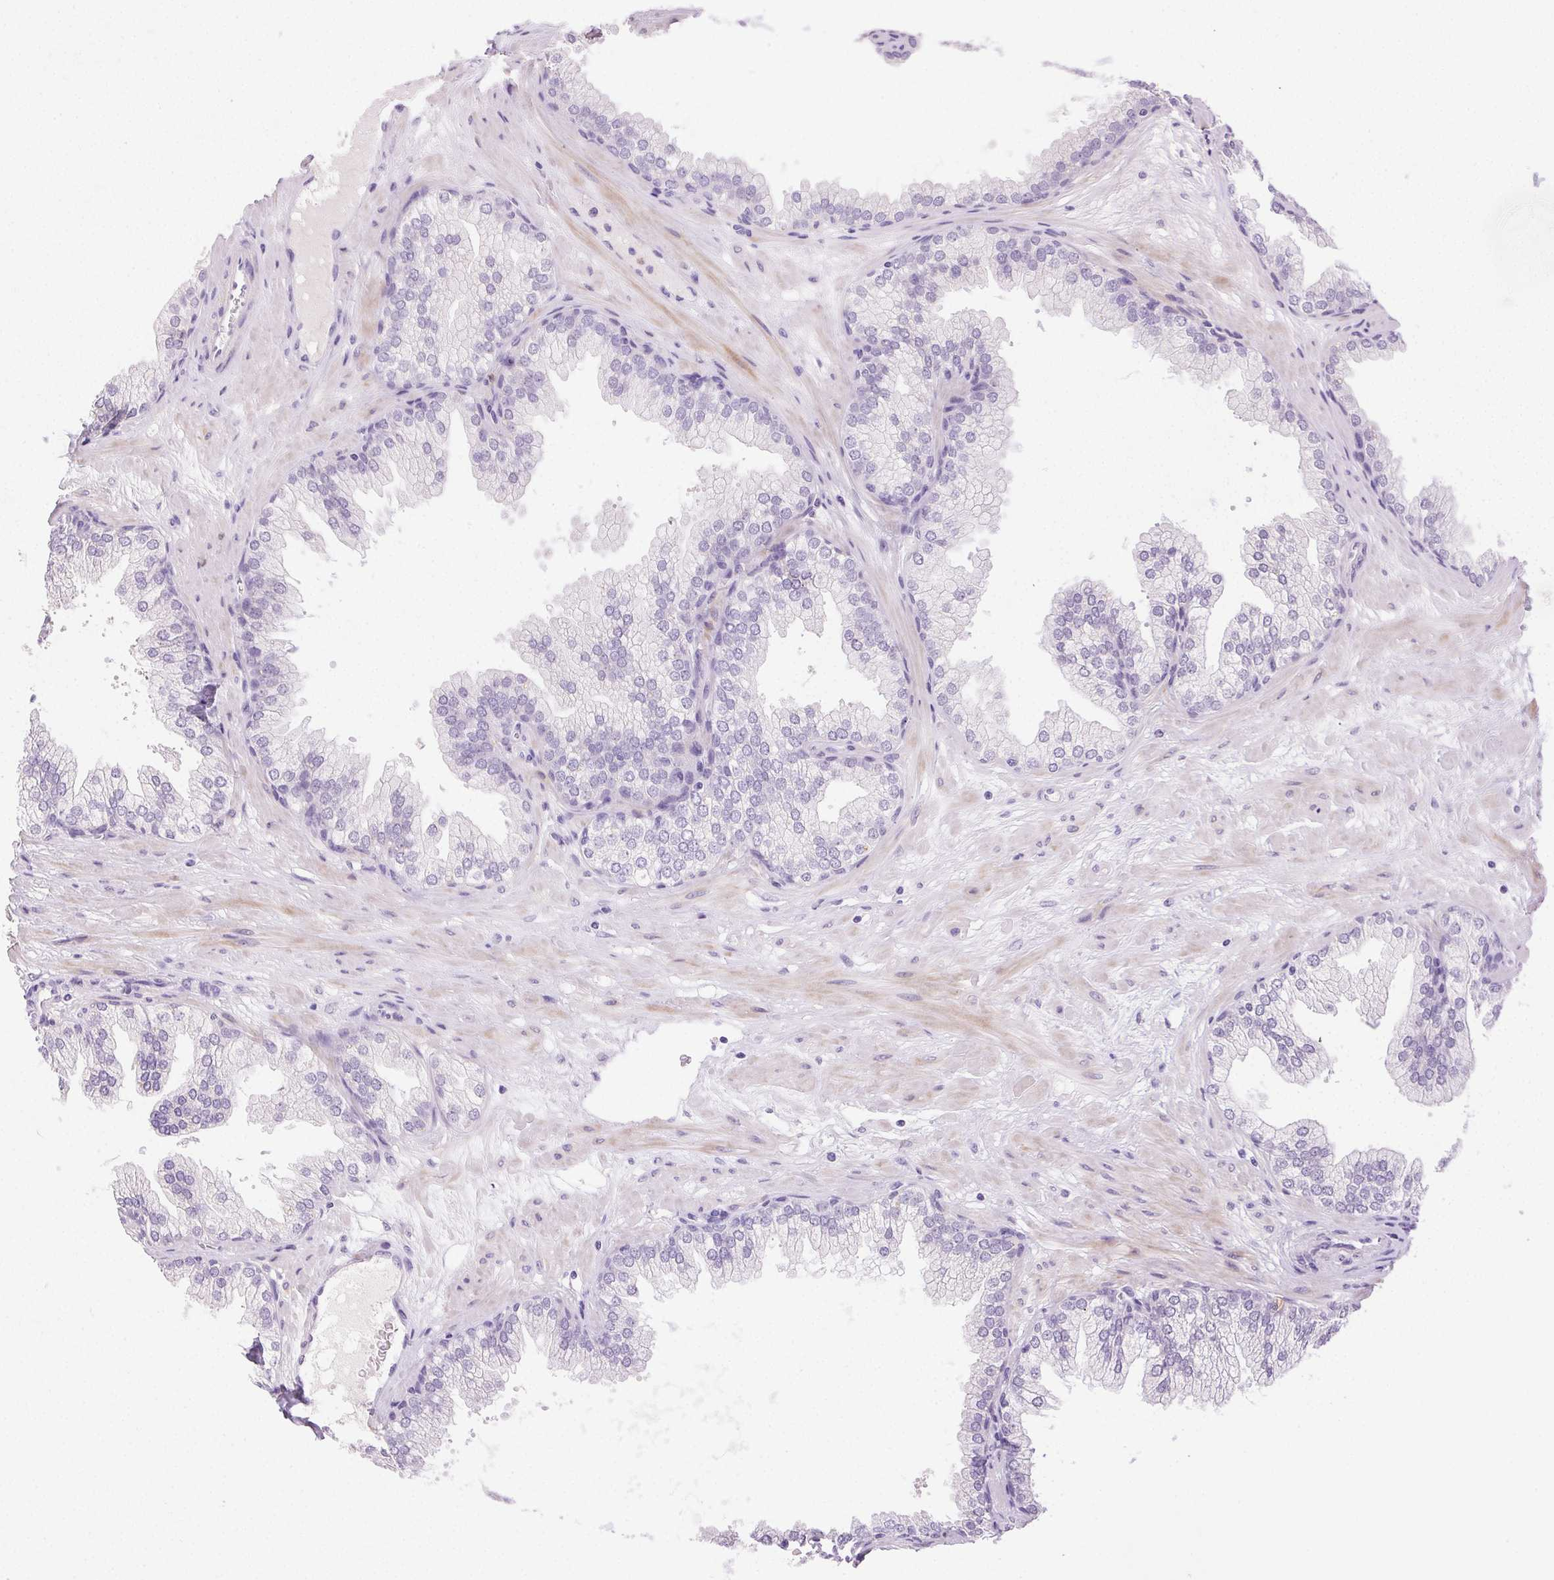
{"staining": {"intensity": "negative", "quantity": "none", "location": "none"}, "tissue": "prostate", "cell_type": "Glandular cells", "image_type": "normal", "snomed": [{"axis": "morphology", "description": "Normal tissue, NOS"}, {"axis": "topography", "description": "Prostate"}], "caption": "Immunohistochemical staining of benign prostate demonstrates no significant staining in glandular cells. (Stains: DAB (3,3'-diaminobenzidine) IHC with hematoxylin counter stain, Microscopy: brightfield microscopy at high magnification).", "gene": "EMX2", "patient": {"sex": "male", "age": 37}}